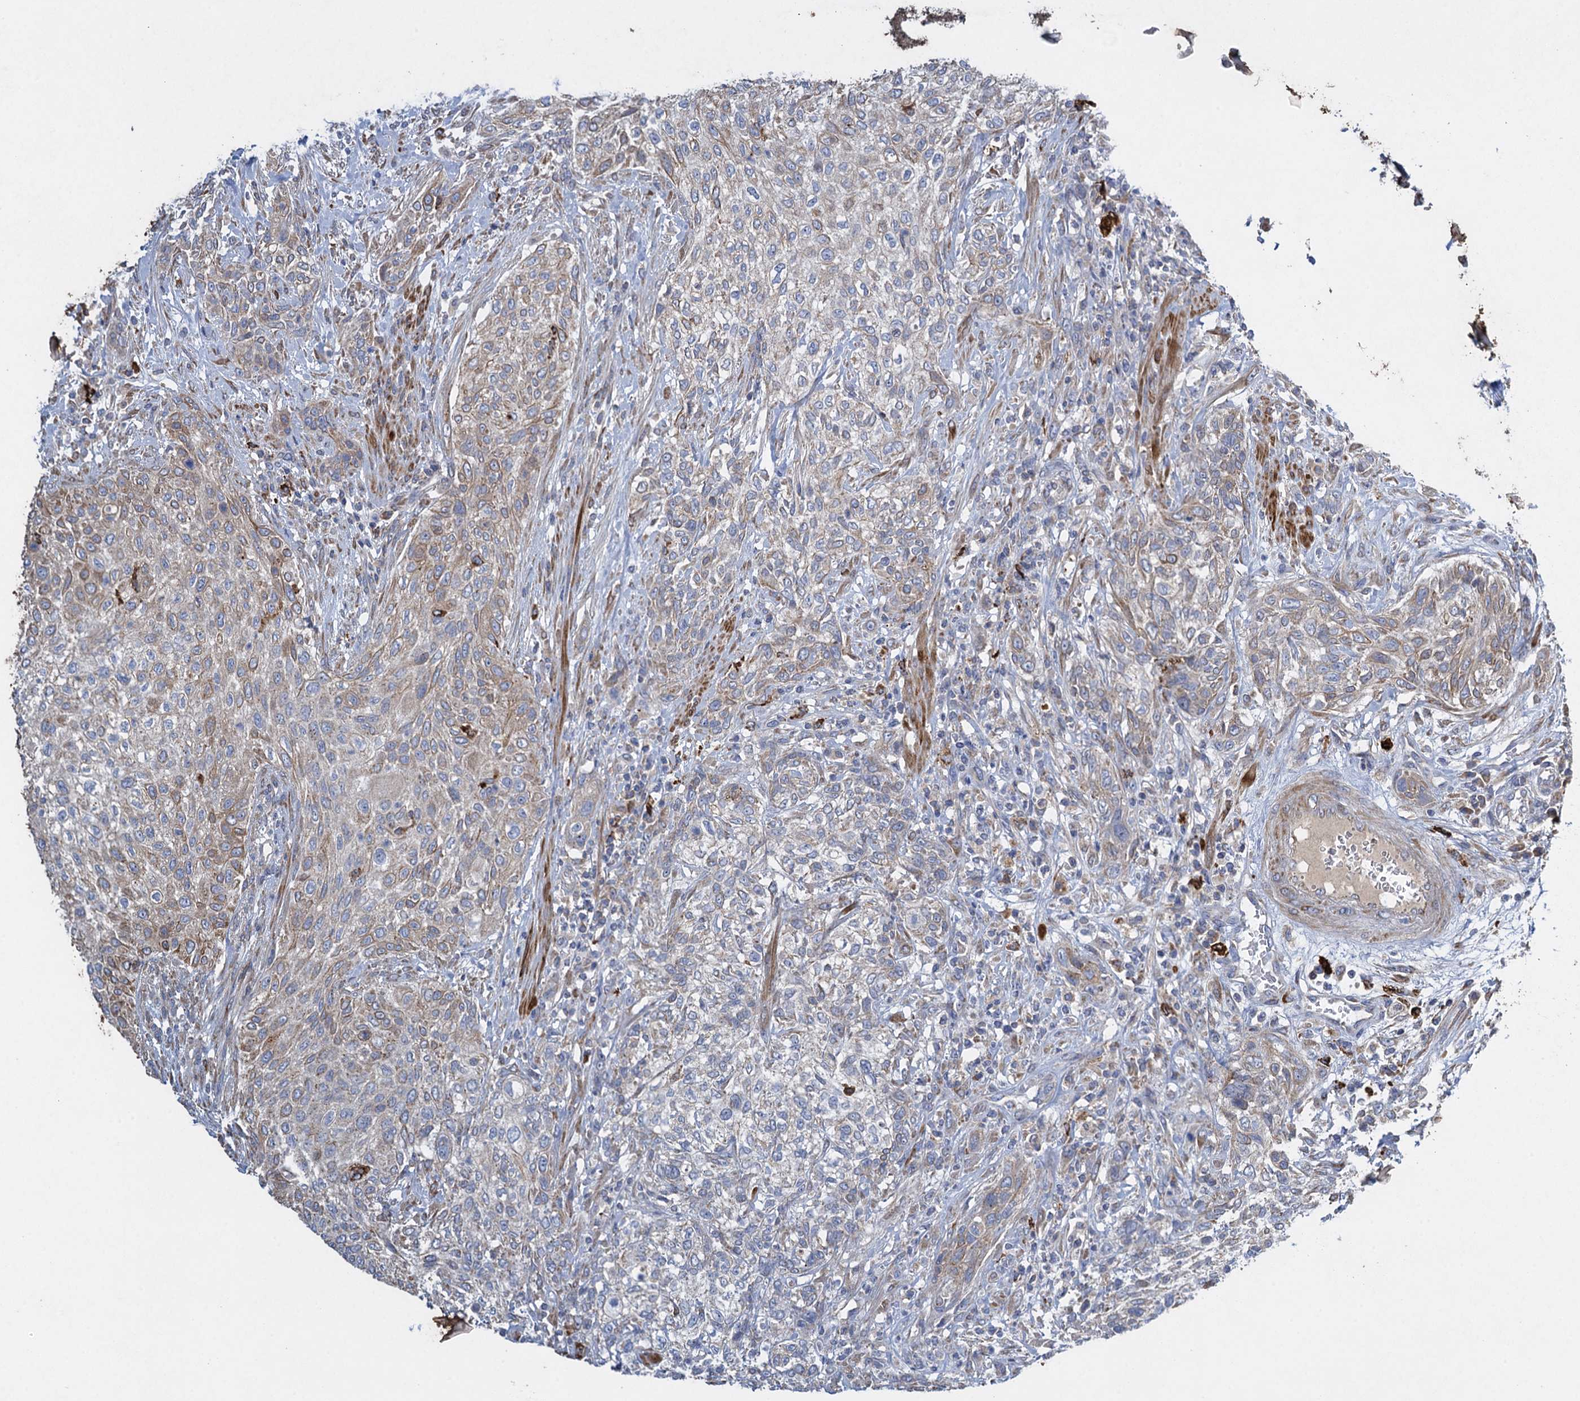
{"staining": {"intensity": "weak", "quantity": "<25%", "location": "cytoplasmic/membranous"}, "tissue": "urothelial cancer", "cell_type": "Tumor cells", "image_type": "cancer", "snomed": [{"axis": "morphology", "description": "Normal tissue, NOS"}, {"axis": "morphology", "description": "Urothelial carcinoma, NOS"}, {"axis": "topography", "description": "Urinary bladder"}, {"axis": "topography", "description": "Peripheral nerve tissue"}], "caption": "DAB immunohistochemical staining of transitional cell carcinoma demonstrates no significant expression in tumor cells.", "gene": "TXNDC11", "patient": {"sex": "male", "age": 35}}